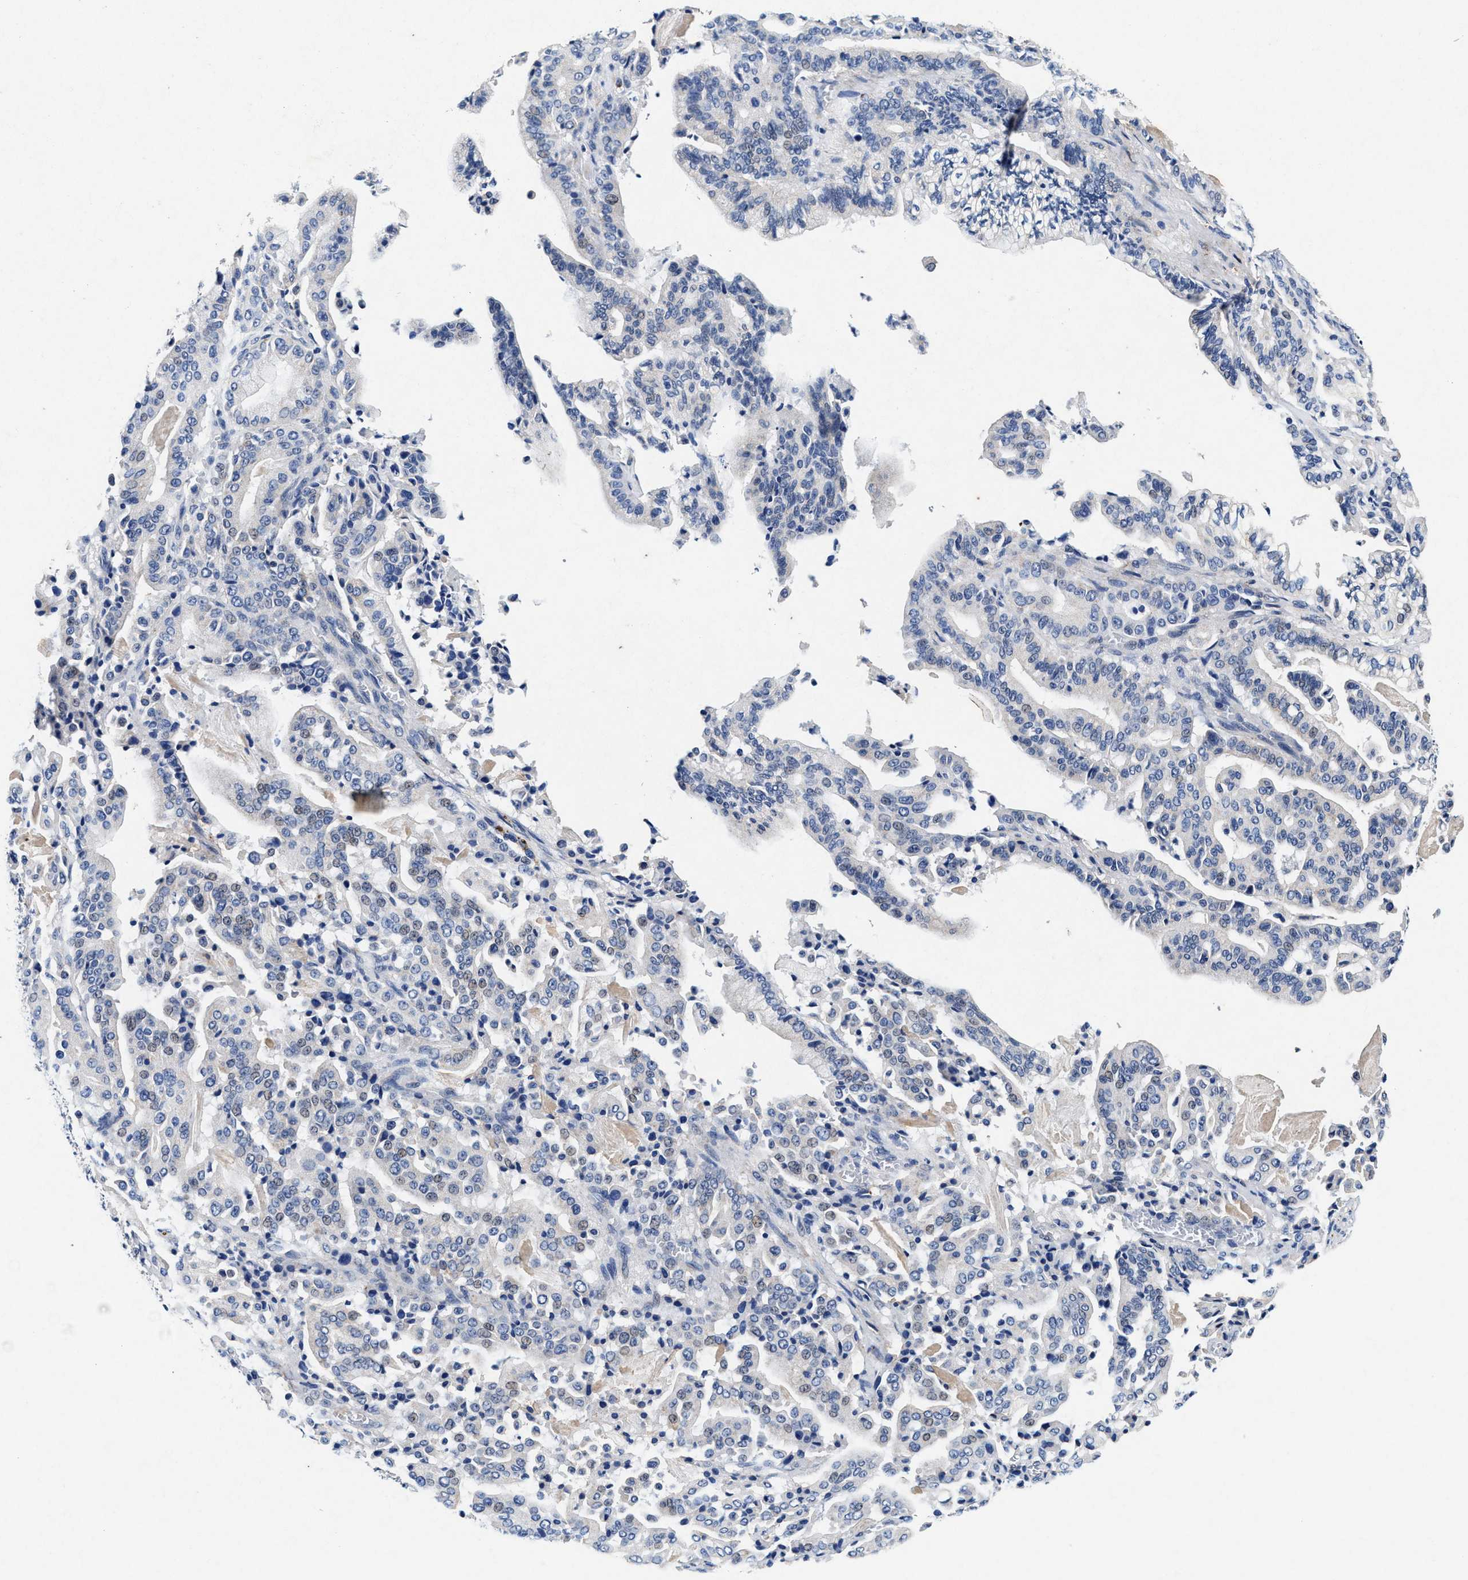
{"staining": {"intensity": "negative", "quantity": "none", "location": "none"}, "tissue": "pancreatic cancer", "cell_type": "Tumor cells", "image_type": "cancer", "snomed": [{"axis": "morphology", "description": "Adenocarcinoma, NOS"}, {"axis": "topography", "description": "Pancreas"}], "caption": "An image of human pancreatic cancer (adenocarcinoma) is negative for staining in tumor cells.", "gene": "SLC8A1", "patient": {"sex": "male", "age": 63}}